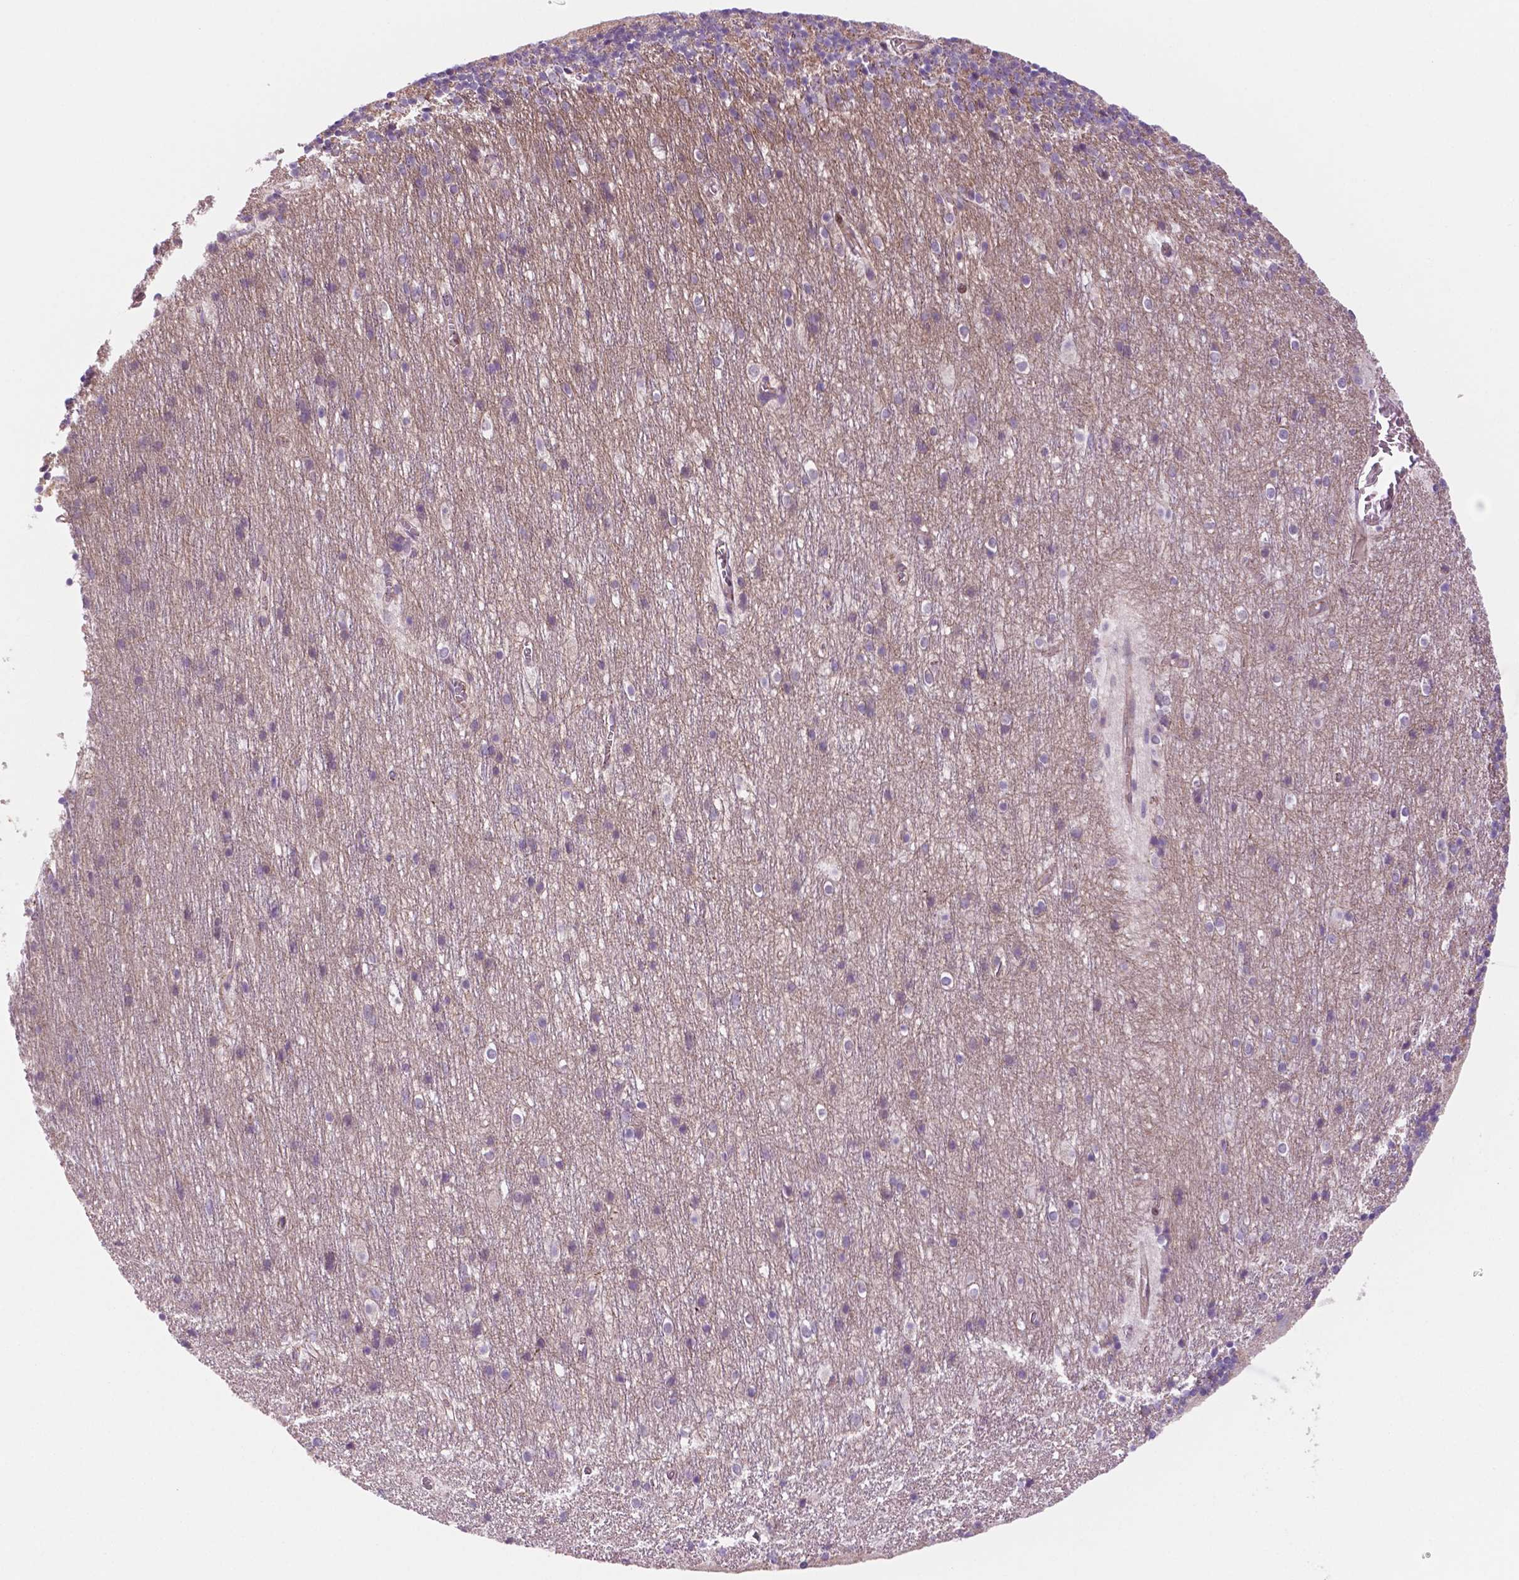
{"staining": {"intensity": "negative", "quantity": "none", "location": "none"}, "tissue": "cerebellum", "cell_type": "Cells in granular layer", "image_type": "normal", "snomed": [{"axis": "morphology", "description": "Normal tissue, NOS"}, {"axis": "topography", "description": "Cerebellum"}], "caption": "High magnification brightfield microscopy of unremarkable cerebellum stained with DAB (3,3'-diaminobenzidine) (brown) and counterstained with hematoxylin (blue): cells in granular layer show no significant expression.", "gene": "RND3", "patient": {"sex": "male", "age": 70}}